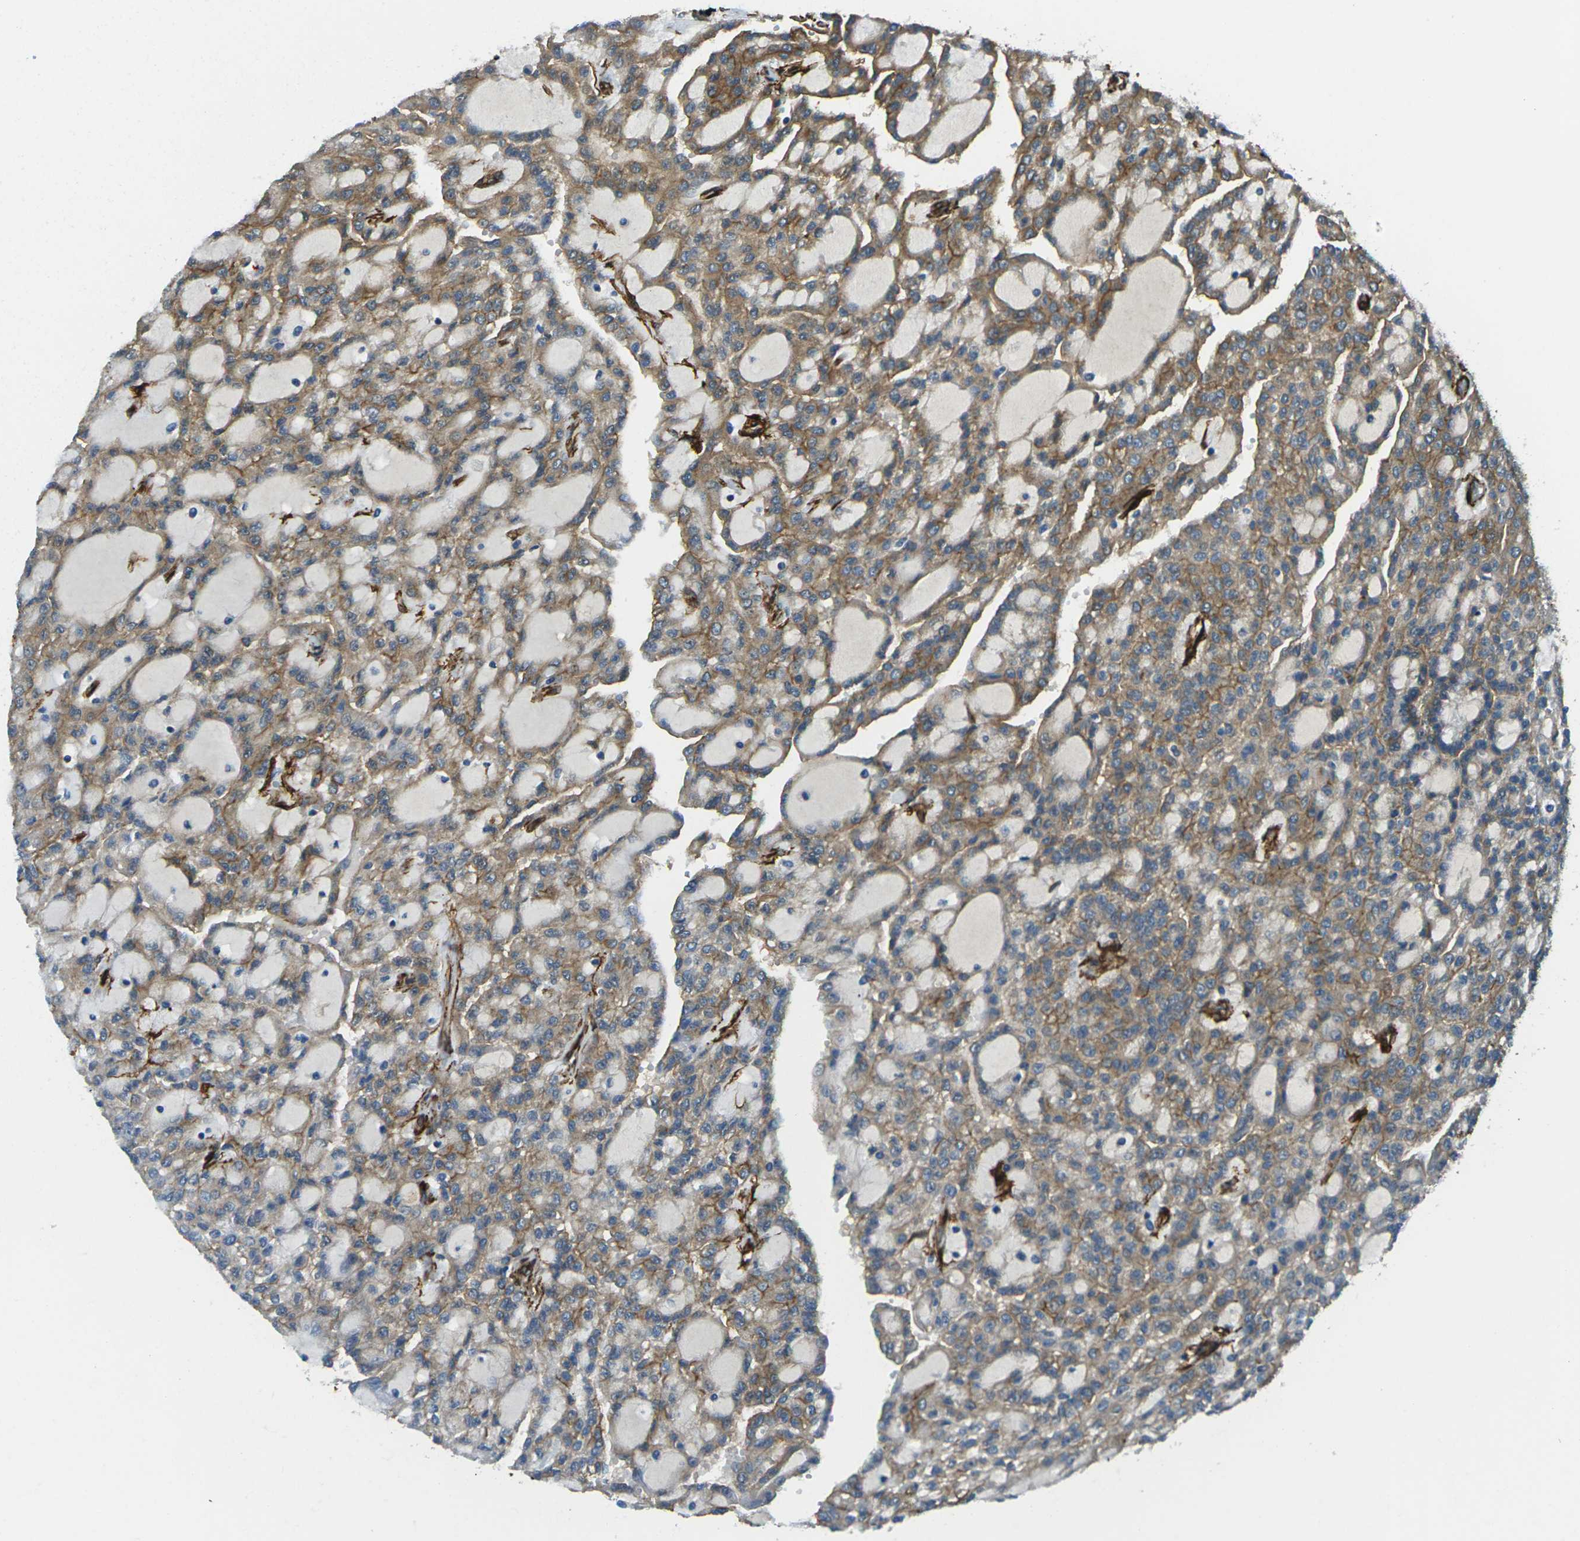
{"staining": {"intensity": "moderate", "quantity": "25%-75%", "location": "cytoplasmic/membranous"}, "tissue": "renal cancer", "cell_type": "Tumor cells", "image_type": "cancer", "snomed": [{"axis": "morphology", "description": "Adenocarcinoma, NOS"}, {"axis": "topography", "description": "Kidney"}], "caption": "DAB immunohistochemical staining of human renal cancer shows moderate cytoplasmic/membranous protein expression in about 25%-75% of tumor cells. (brown staining indicates protein expression, while blue staining denotes nuclei).", "gene": "GRAMD1C", "patient": {"sex": "male", "age": 63}}